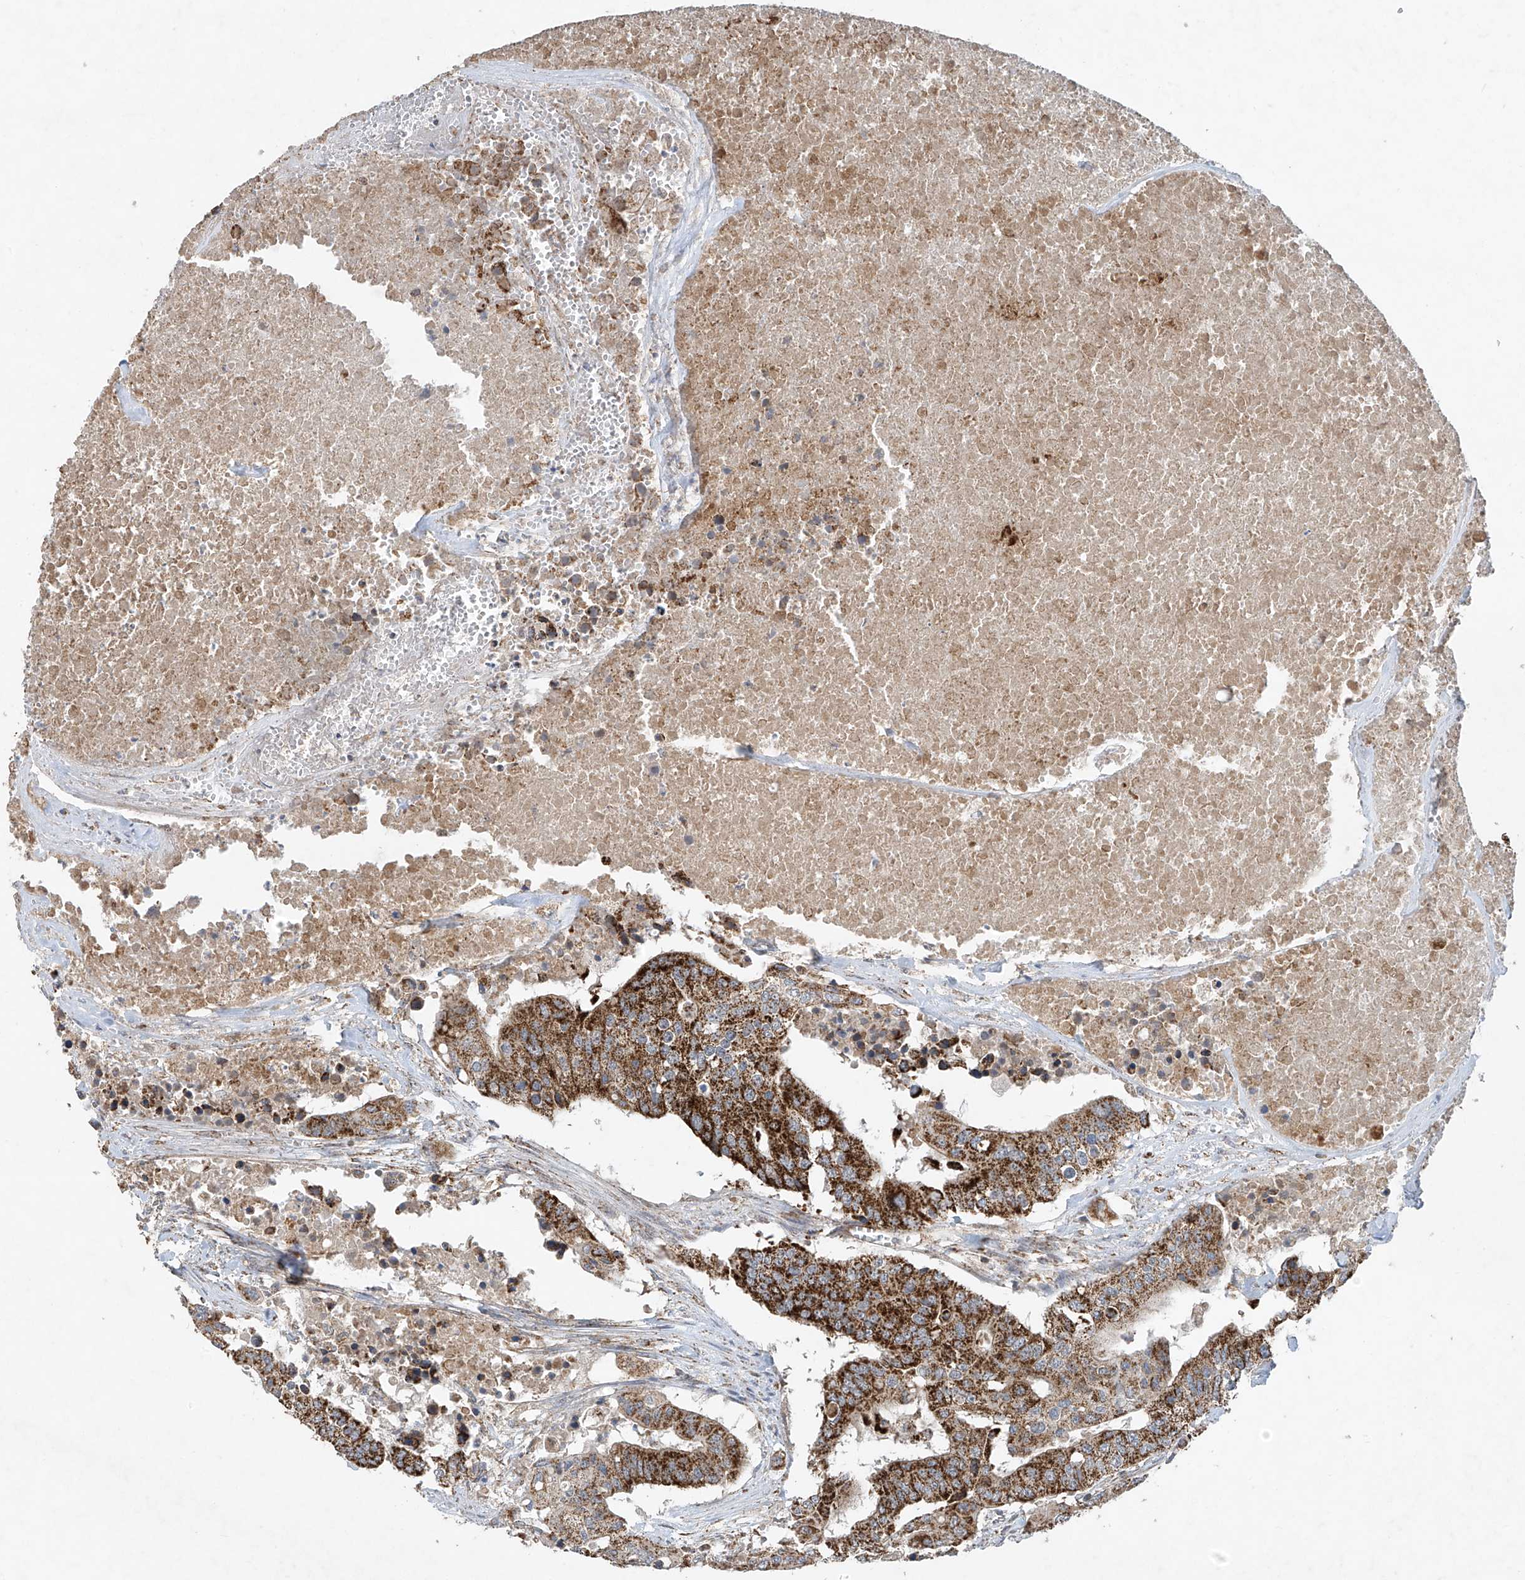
{"staining": {"intensity": "strong", "quantity": ">75%", "location": "cytoplasmic/membranous"}, "tissue": "colorectal cancer", "cell_type": "Tumor cells", "image_type": "cancer", "snomed": [{"axis": "morphology", "description": "Adenocarcinoma, NOS"}, {"axis": "topography", "description": "Colon"}], "caption": "DAB immunohistochemical staining of colorectal adenocarcinoma displays strong cytoplasmic/membranous protein positivity in approximately >75% of tumor cells. (brown staining indicates protein expression, while blue staining denotes nuclei).", "gene": "UQCC1", "patient": {"sex": "male", "age": 77}}